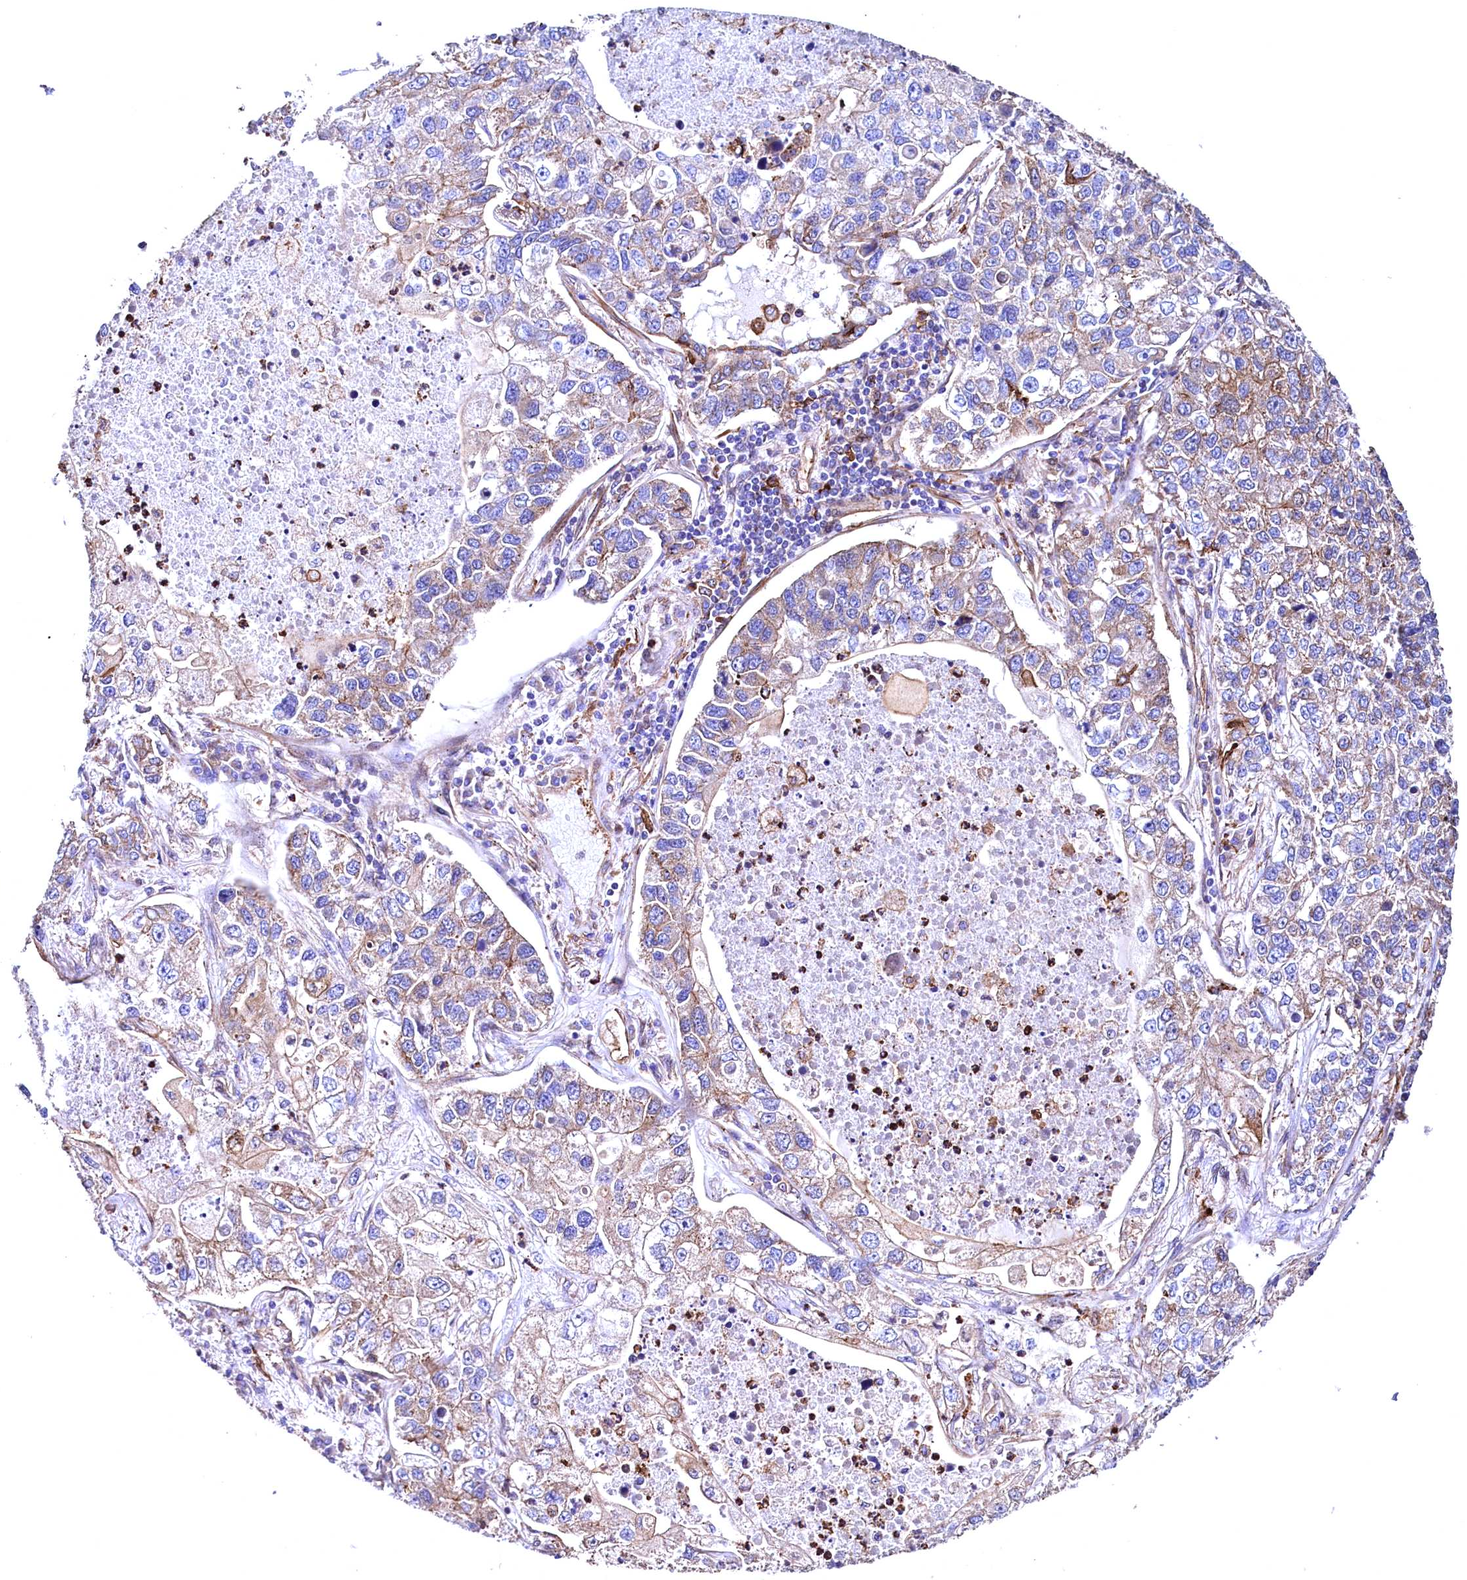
{"staining": {"intensity": "weak", "quantity": "25%-75%", "location": "cytoplasmic/membranous"}, "tissue": "lung cancer", "cell_type": "Tumor cells", "image_type": "cancer", "snomed": [{"axis": "morphology", "description": "Adenocarcinoma, NOS"}, {"axis": "topography", "description": "Lung"}], "caption": "Immunohistochemical staining of lung cancer (adenocarcinoma) demonstrates low levels of weak cytoplasmic/membranous expression in about 25%-75% of tumor cells.", "gene": "STAMBPL1", "patient": {"sex": "male", "age": 49}}